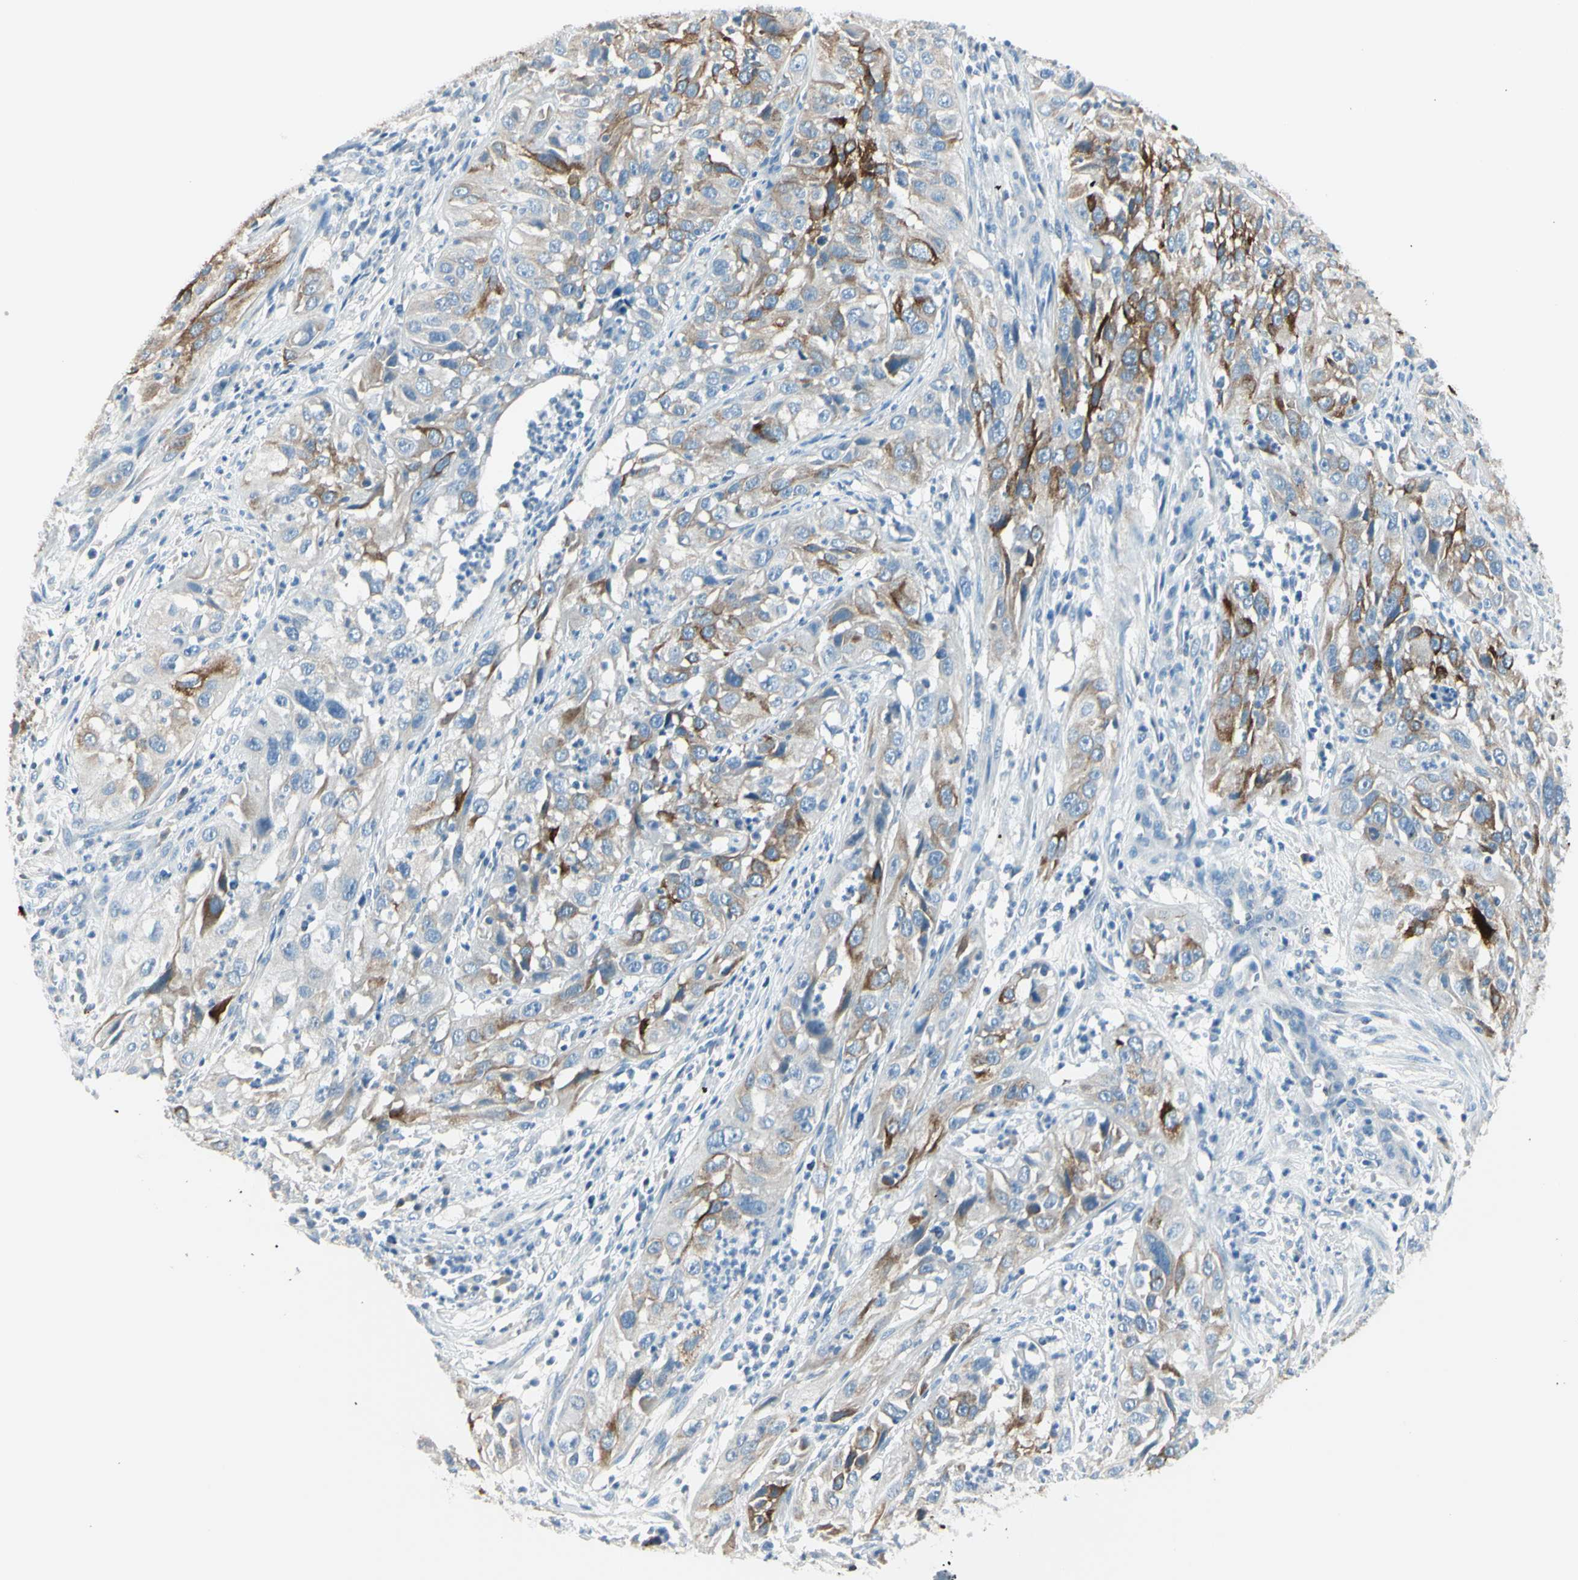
{"staining": {"intensity": "strong", "quantity": "<25%", "location": "cytoplasmic/membranous"}, "tissue": "cervical cancer", "cell_type": "Tumor cells", "image_type": "cancer", "snomed": [{"axis": "morphology", "description": "Squamous cell carcinoma, NOS"}, {"axis": "topography", "description": "Cervix"}], "caption": "IHC staining of cervical cancer (squamous cell carcinoma), which reveals medium levels of strong cytoplasmic/membranous positivity in about <25% of tumor cells indicating strong cytoplasmic/membranous protein staining. The staining was performed using DAB (3,3'-diaminobenzidine) (brown) for protein detection and nuclei were counterstained in hematoxylin (blue).", "gene": "DLG4", "patient": {"sex": "female", "age": 32}}